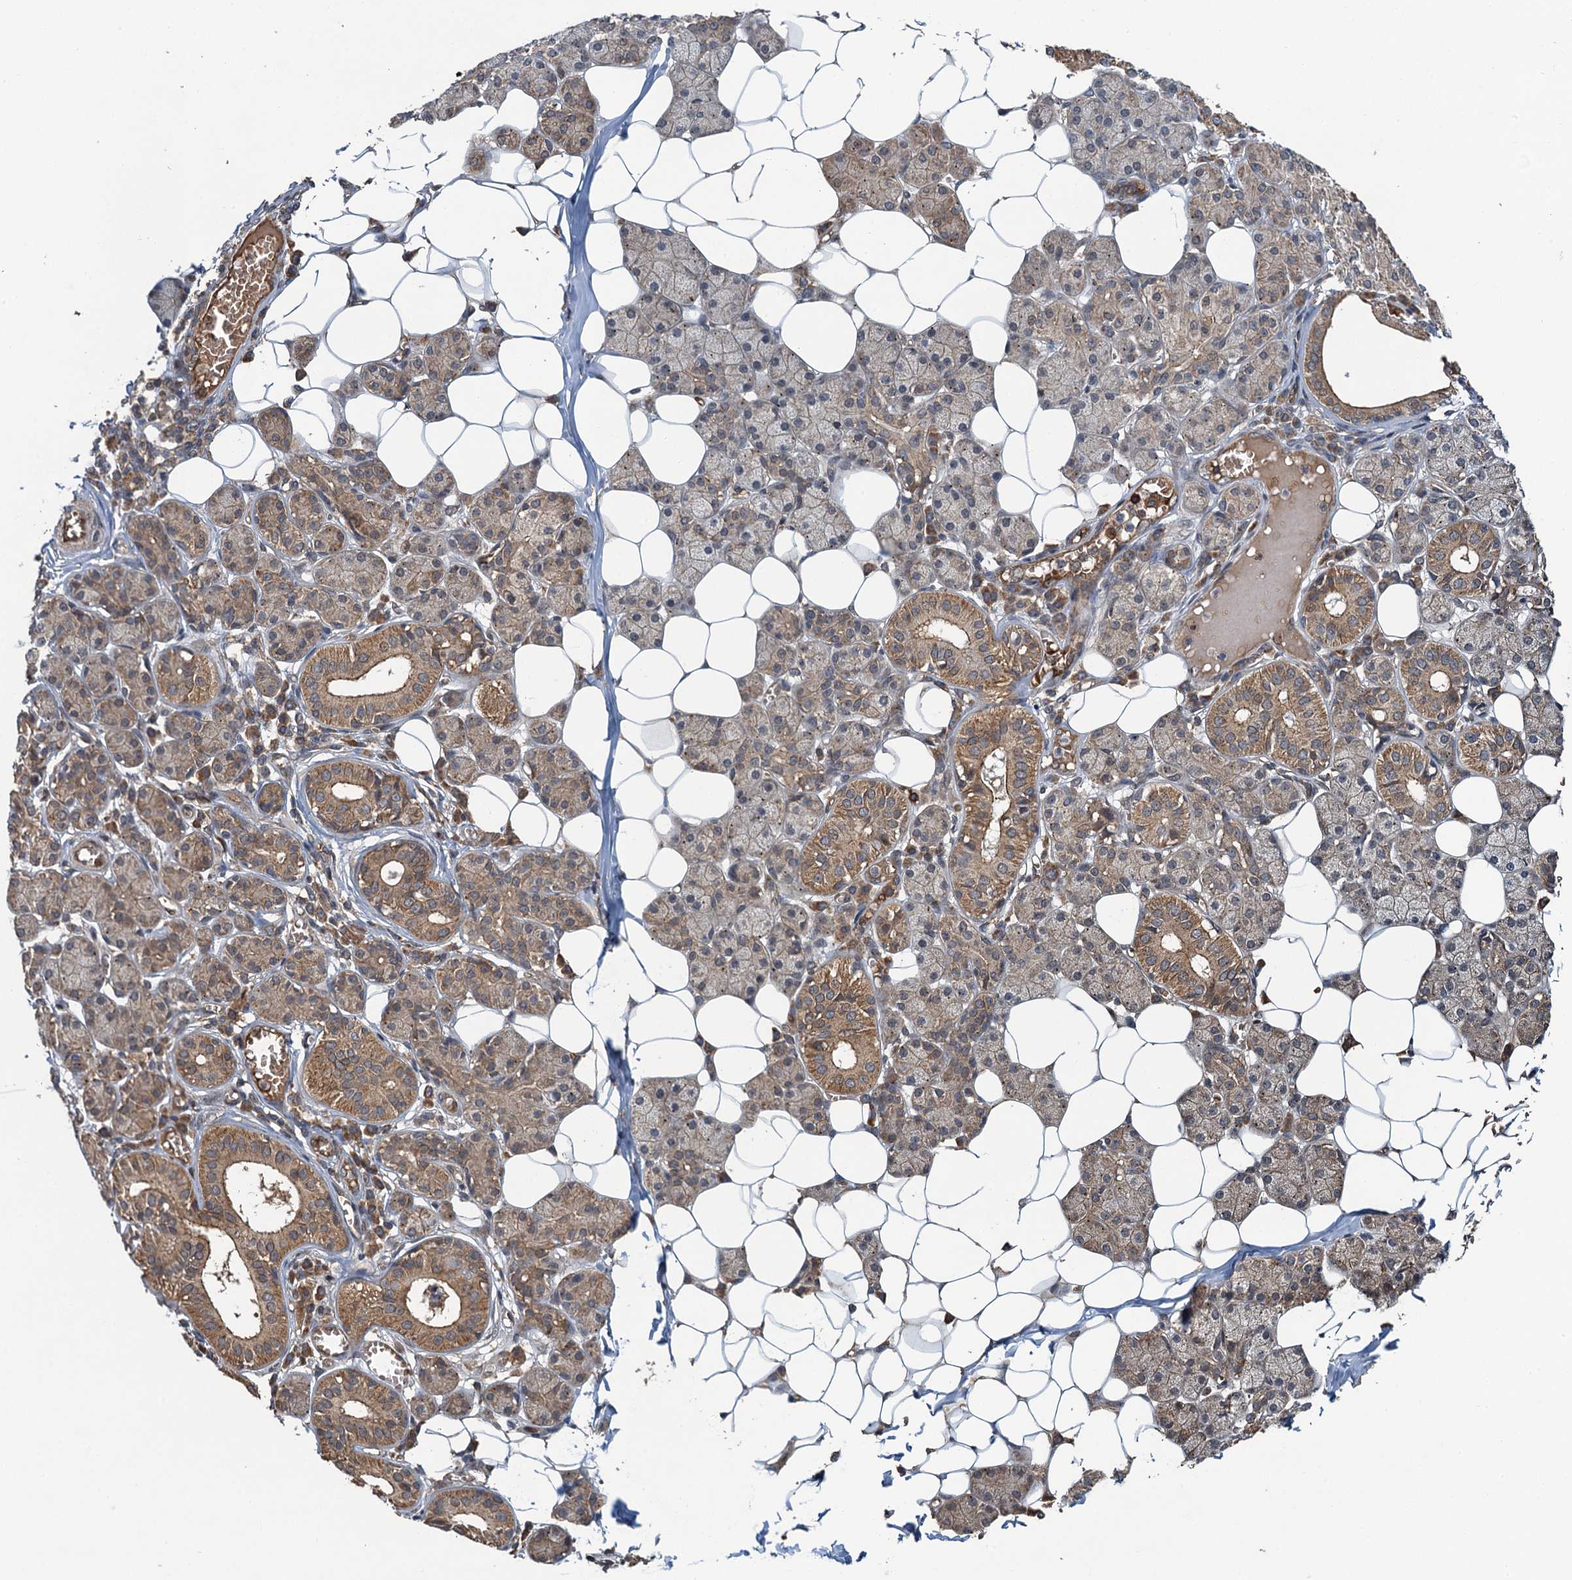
{"staining": {"intensity": "moderate", "quantity": "25%-75%", "location": "cytoplasmic/membranous"}, "tissue": "salivary gland", "cell_type": "Glandular cells", "image_type": "normal", "snomed": [{"axis": "morphology", "description": "Normal tissue, NOS"}, {"axis": "topography", "description": "Salivary gland"}], "caption": "Immunohistochemical staining of normal salivary gland reveals medium levels of moderate cytoplasmic/membranous expression in approximately 25%-75% of glandular cells.", "gene": "SNX32", "patient": {"sex": "female", "age": 33}}